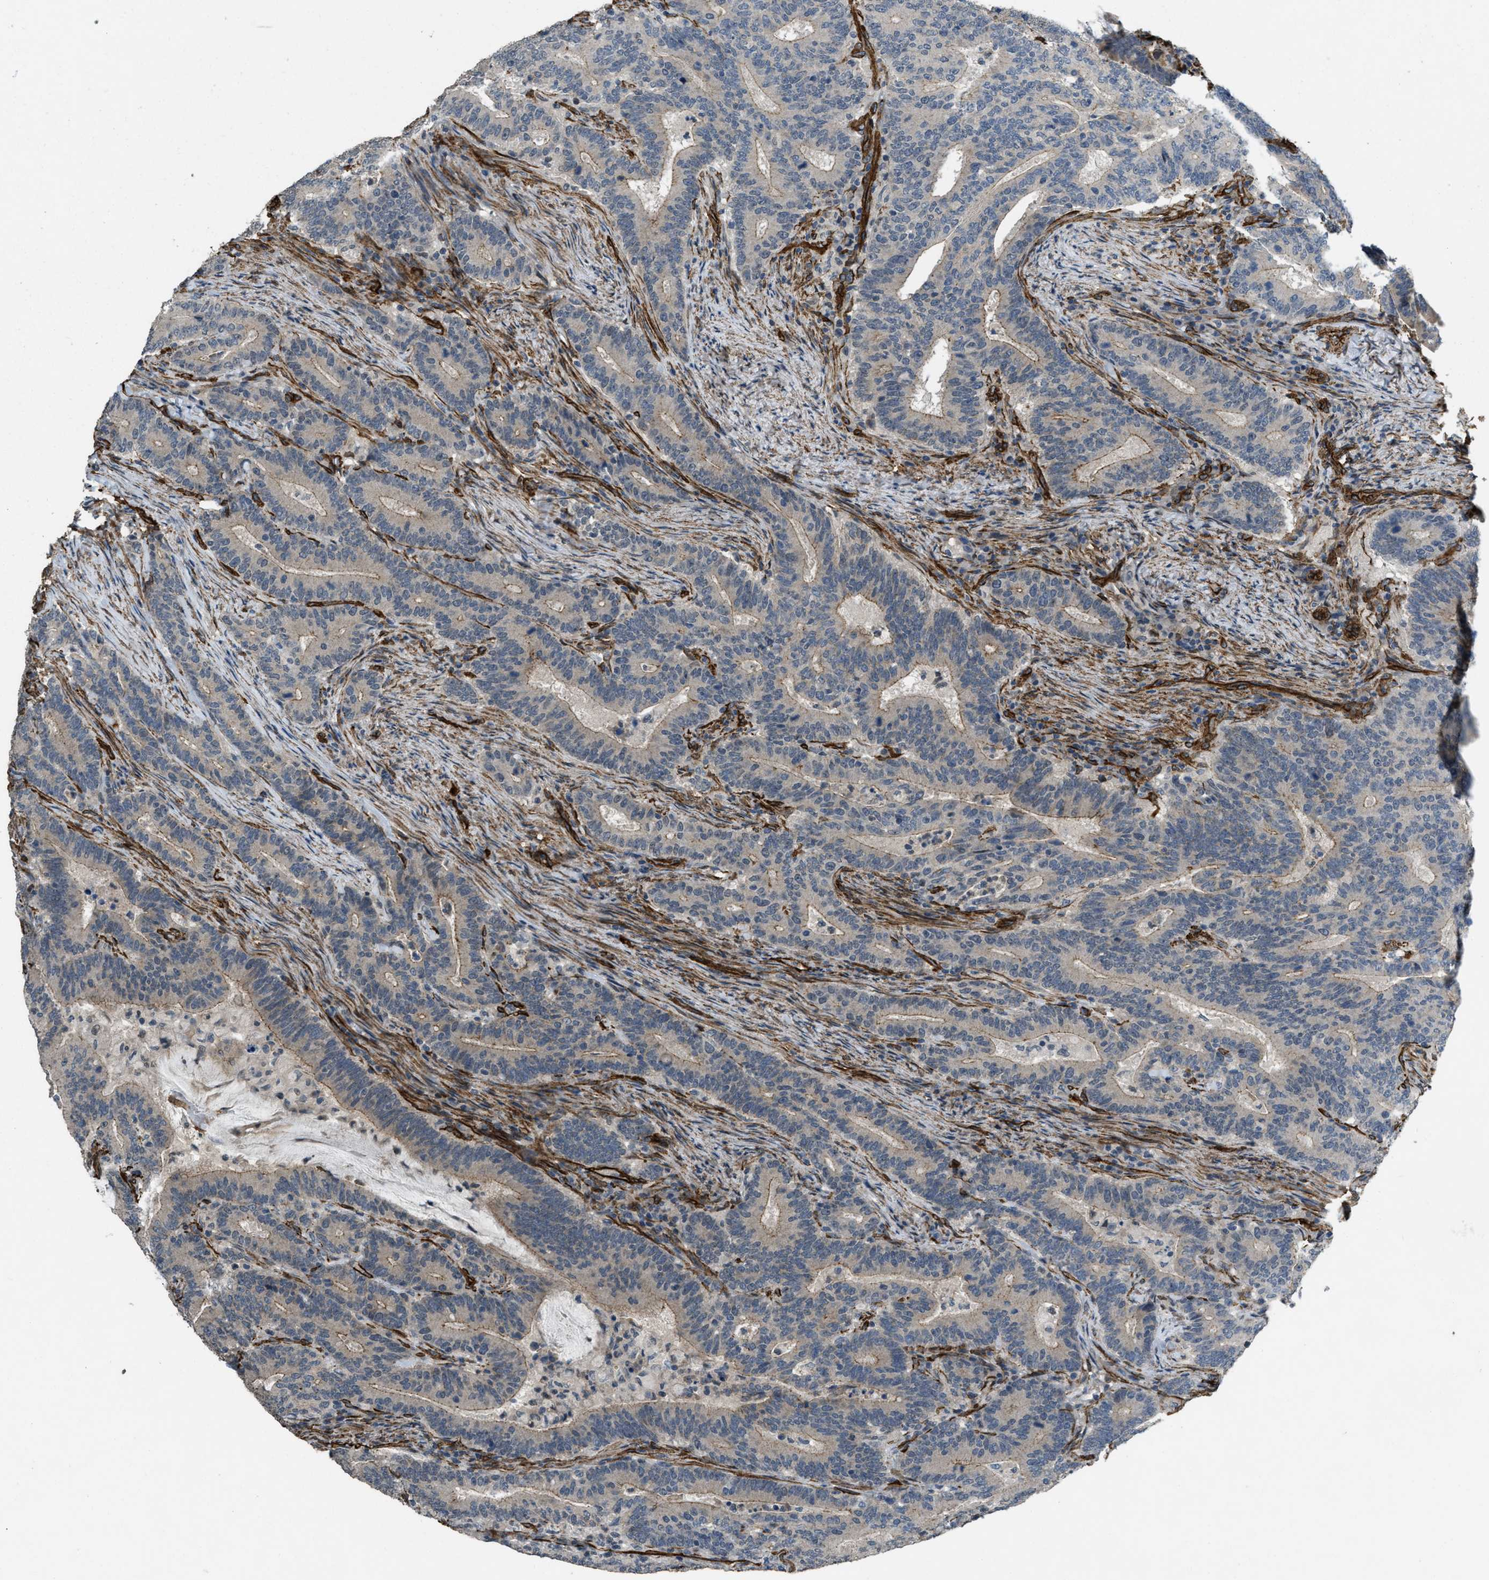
{"staining": {"intensity": "moderate", "quantity": "25%-75%", "location": "cytoplasmic/membranous"}, "tissue": "colorectal cancer", "cell_type": "Tumor cells", "image_type": "cancer", "snomed": [{"axis": "morphology", "description": "Adenocarcinoma, NOS"}, {"axis": "topography", "description": "Colon"}], "caption": "A medium amount of moderate cytoplasmic/membranous expression is present in approximately 25%-75% of tumor cells in colorectal cancer tissue. (brown staining indicates protein expression, while blue staining denotes nuclei).", "gene": "NMB", "patient": {"sex": "female", "age": 66}}